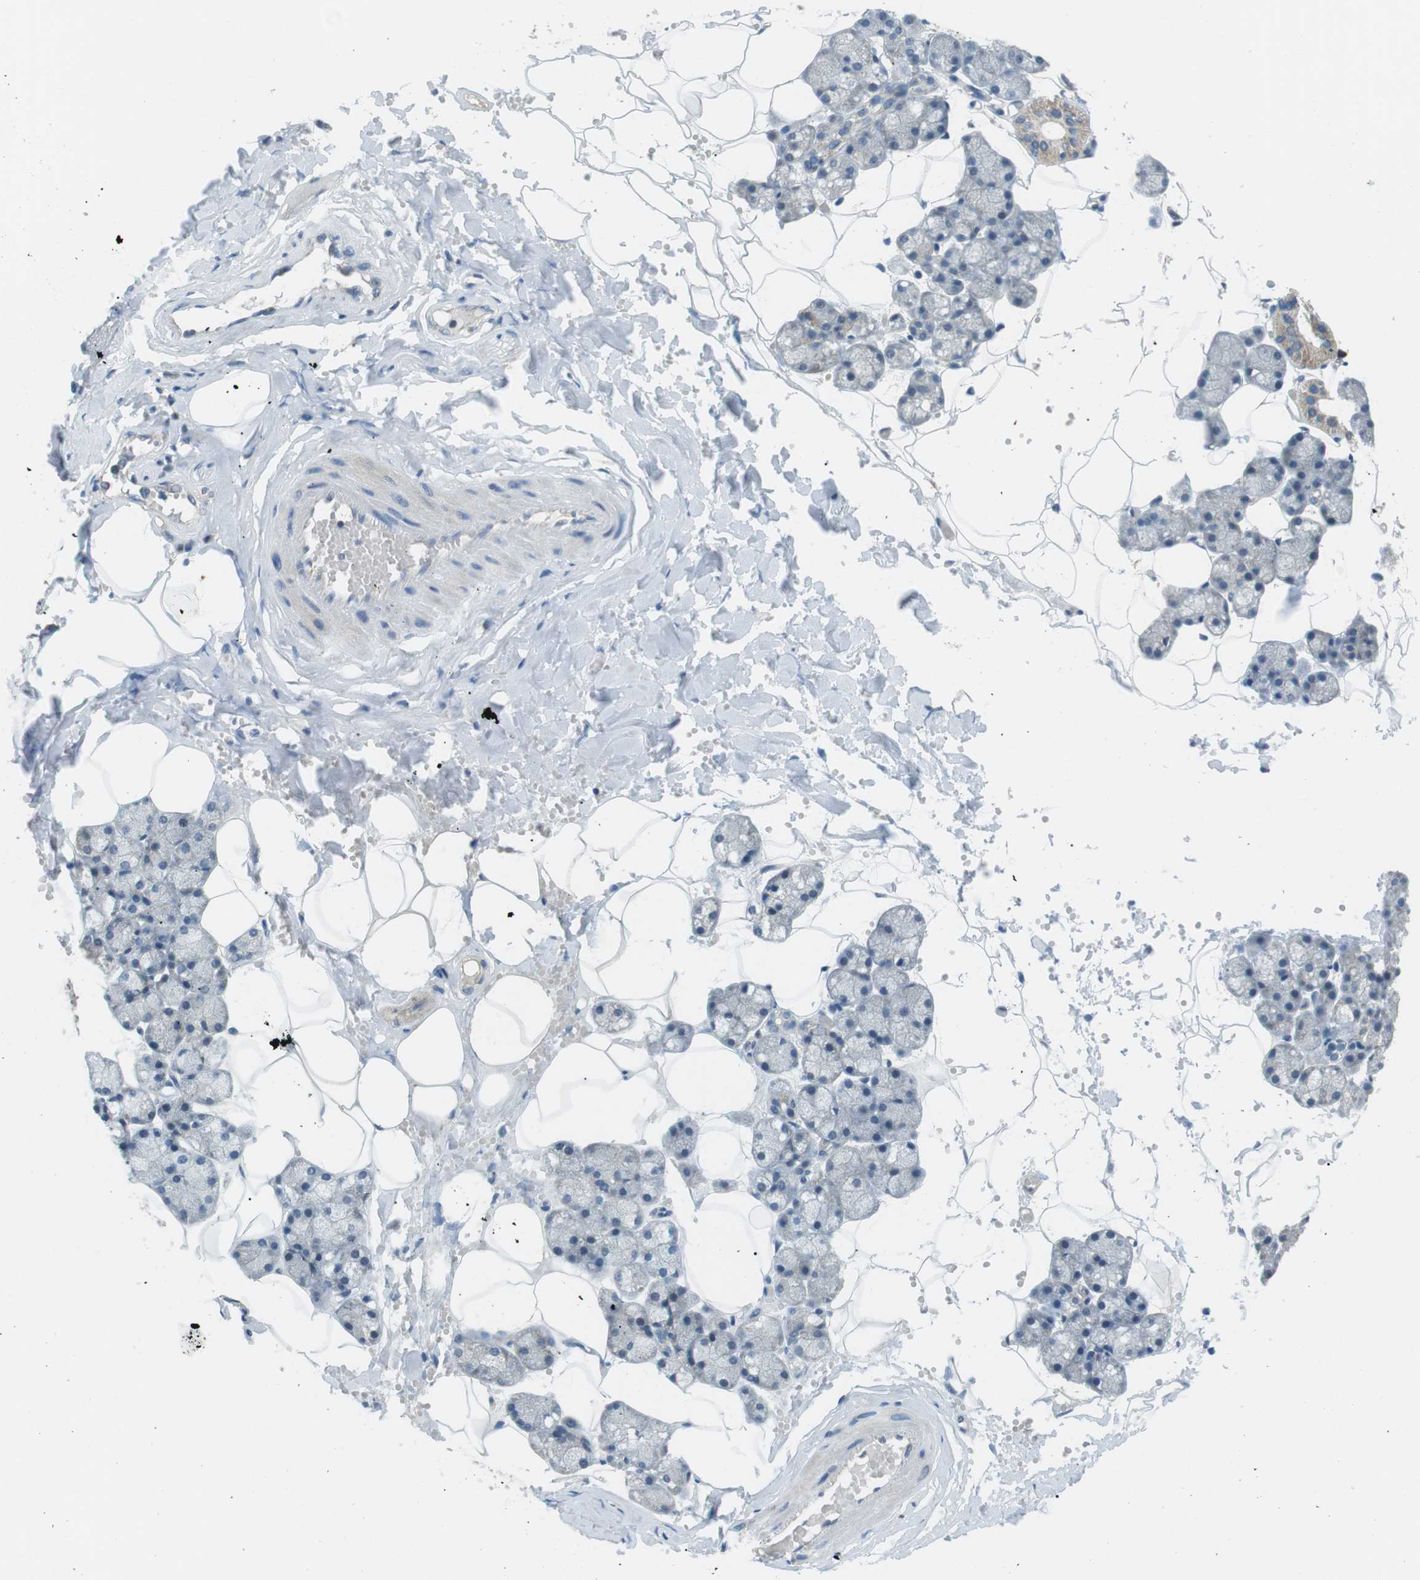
{"staining": {"intensity": "weak", "quantity": "<25%", "location": "cytoplasmic/membranous"}, "tissue": "salivary gland", "cell_type": "Glandular cells", "image_type": "normal", "snomed": [{"axis": "morphology", "description": "Normal tissue, NOS"}, {"axis": "topography", "description": "Salivary gland"}], "caption": "DAB (3,3'-diaminobenzidine) immunohistochemical staining of unremarkable human salivary gland reveals no significant expression in glandular cells. (IHC, brightfield microscopy, high magnification).", "gene": "BACE1", "patient": {"sex": "male", "age": 62}}